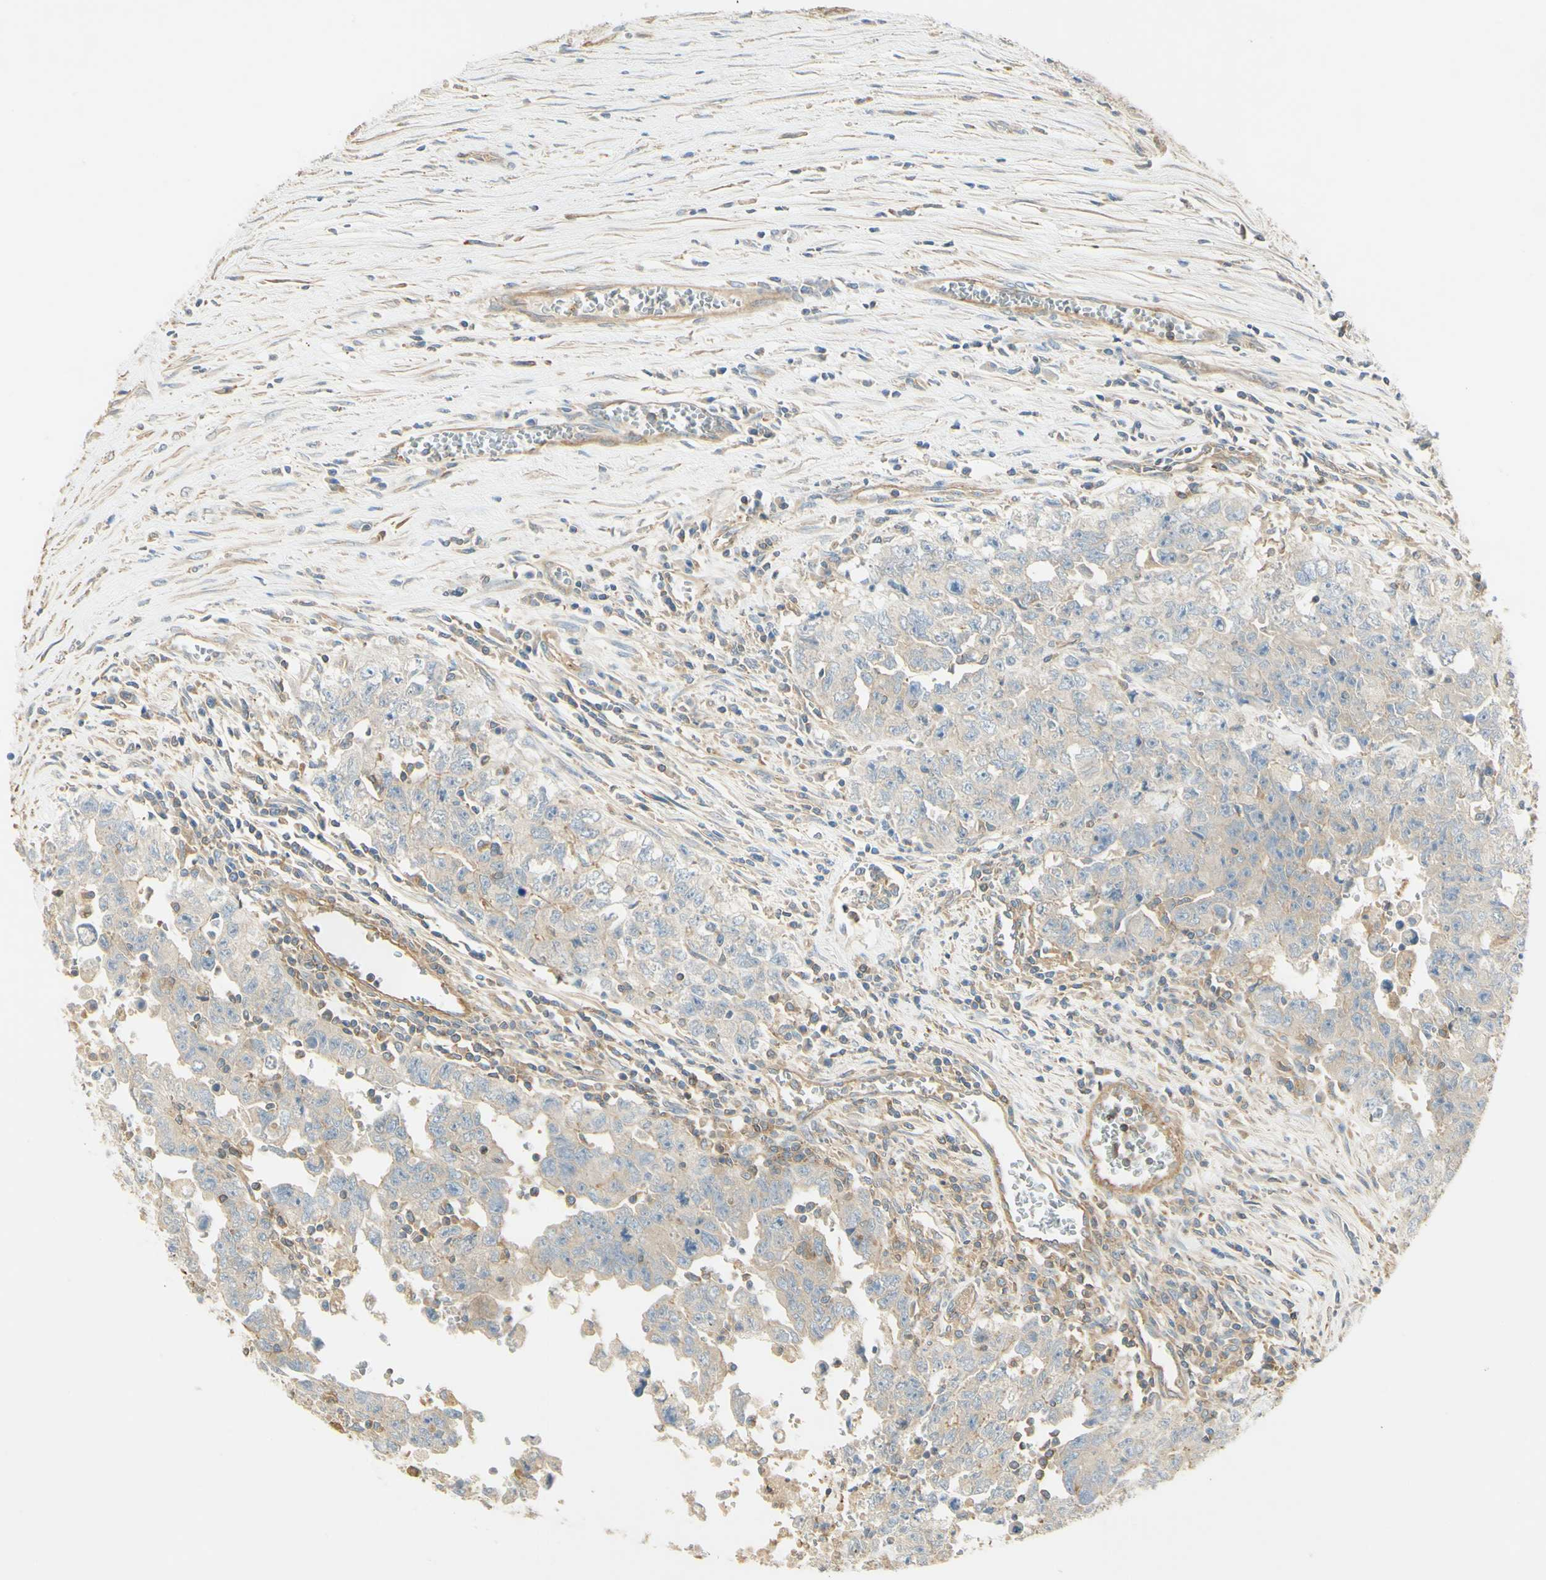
{"staining": {"intensity": "weak", "quantity": ">75%", "location": "cytoplasmic/membranous"}, "tissue": "testis cancer", "cell_type": "Tumor cells", "image_type": "cancer", "snomed": [{"axis": "morphology", "description": "Carcinoma, Embryonal, NOS"}, {"axis": "topography", "description": "Testis"}], "caption": "Embryonal carcinoma (testis) stained with IHC exhibits weak cytoplasmic/membranous staining in about >75% of tumor cells.", "gene": "IKBKG", "patient": {"sex": "male", "age": 28}}